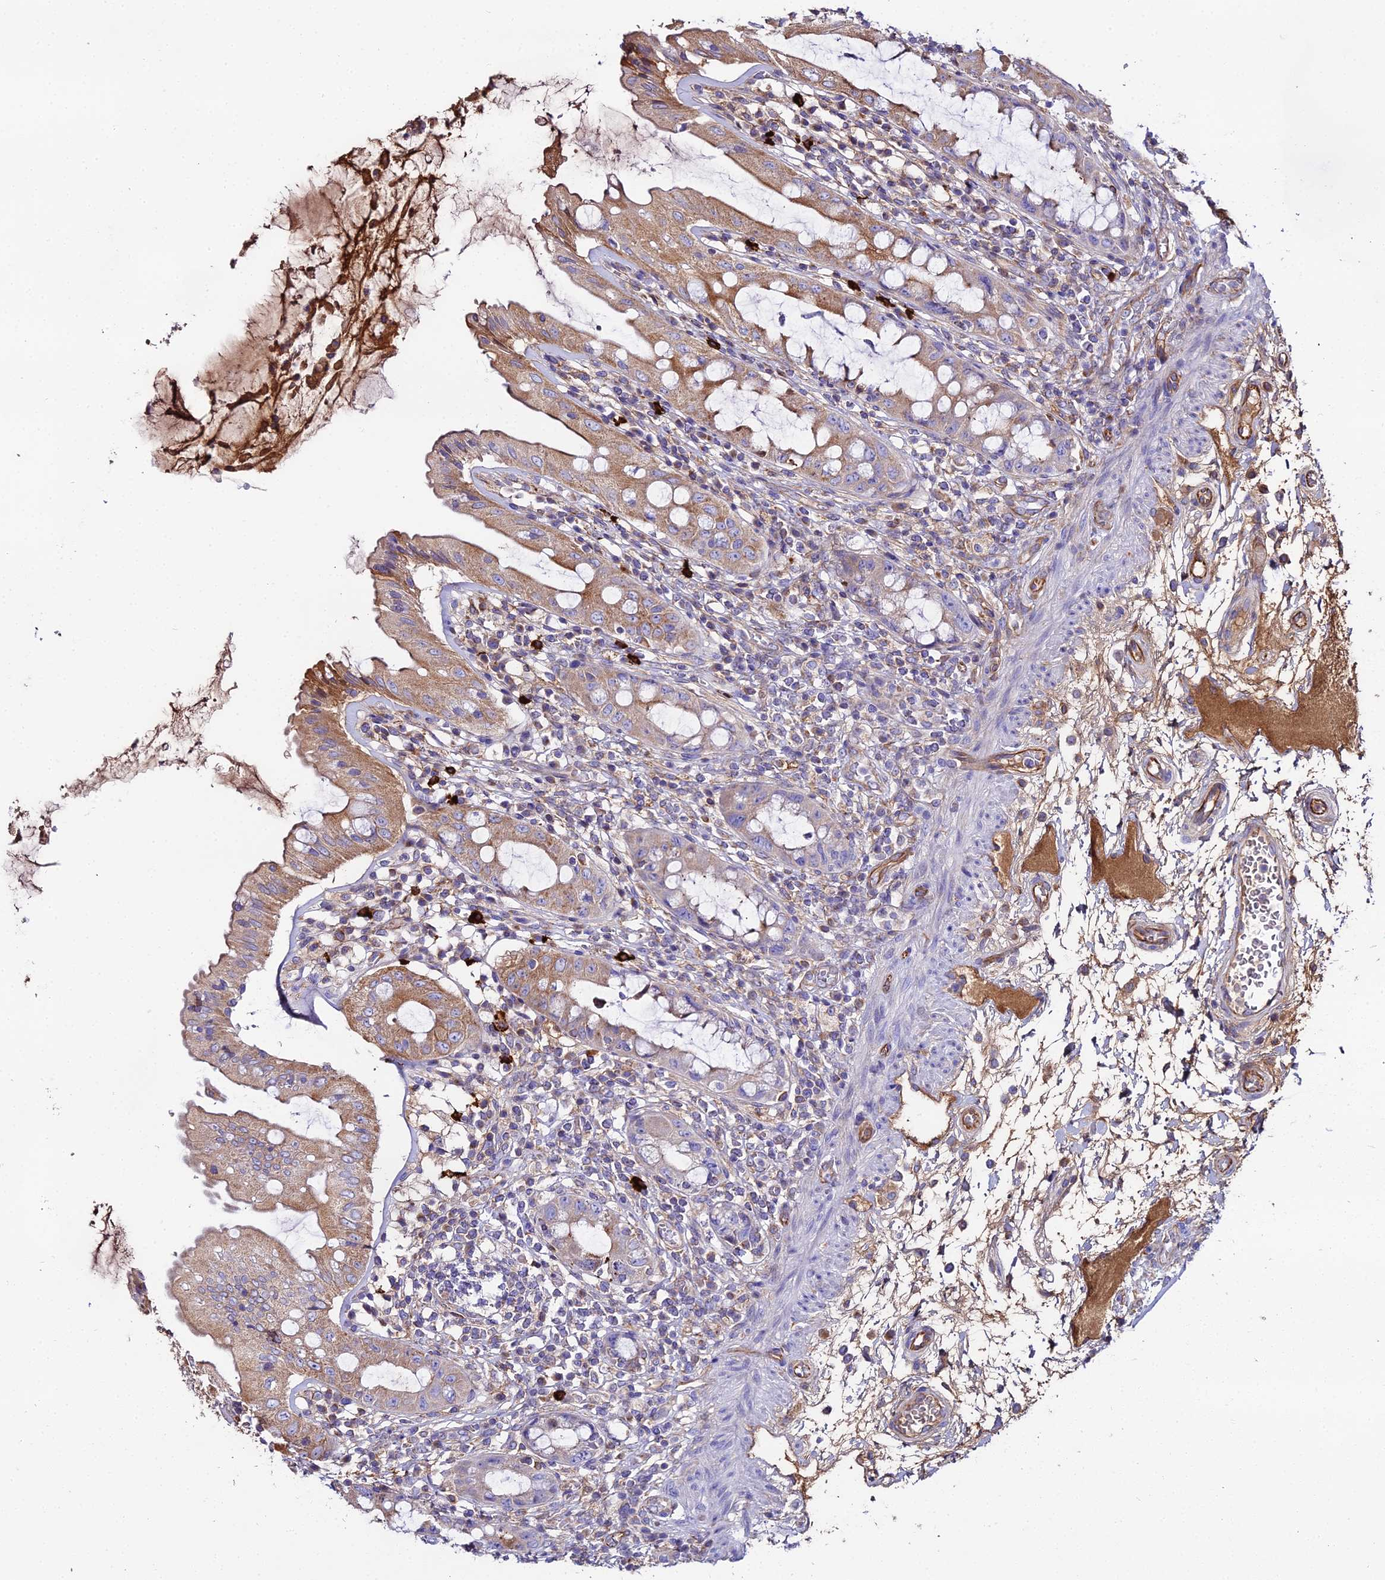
{"staining": {"intensity": "moderate", "quantity": "25%-75%", "location": "cytoplasmic/membranous"}, "tissue": "rectum", "cell_type": "Glandular cells", "image_type": "normal", "snomed": [{"axis": "morphology", "description": "Normal tissue, NOS"}, {"axis": "topography", "description": "Rectum"}], "caption": "Approximately 25%-75% of glandular cells in normal rectum show moderate cytoplasmic/membranous protein positivity as visualized by brown immunohistochemical staining.", "gene": "BEX4", "patient": {"sex": "female", "age": 57}}